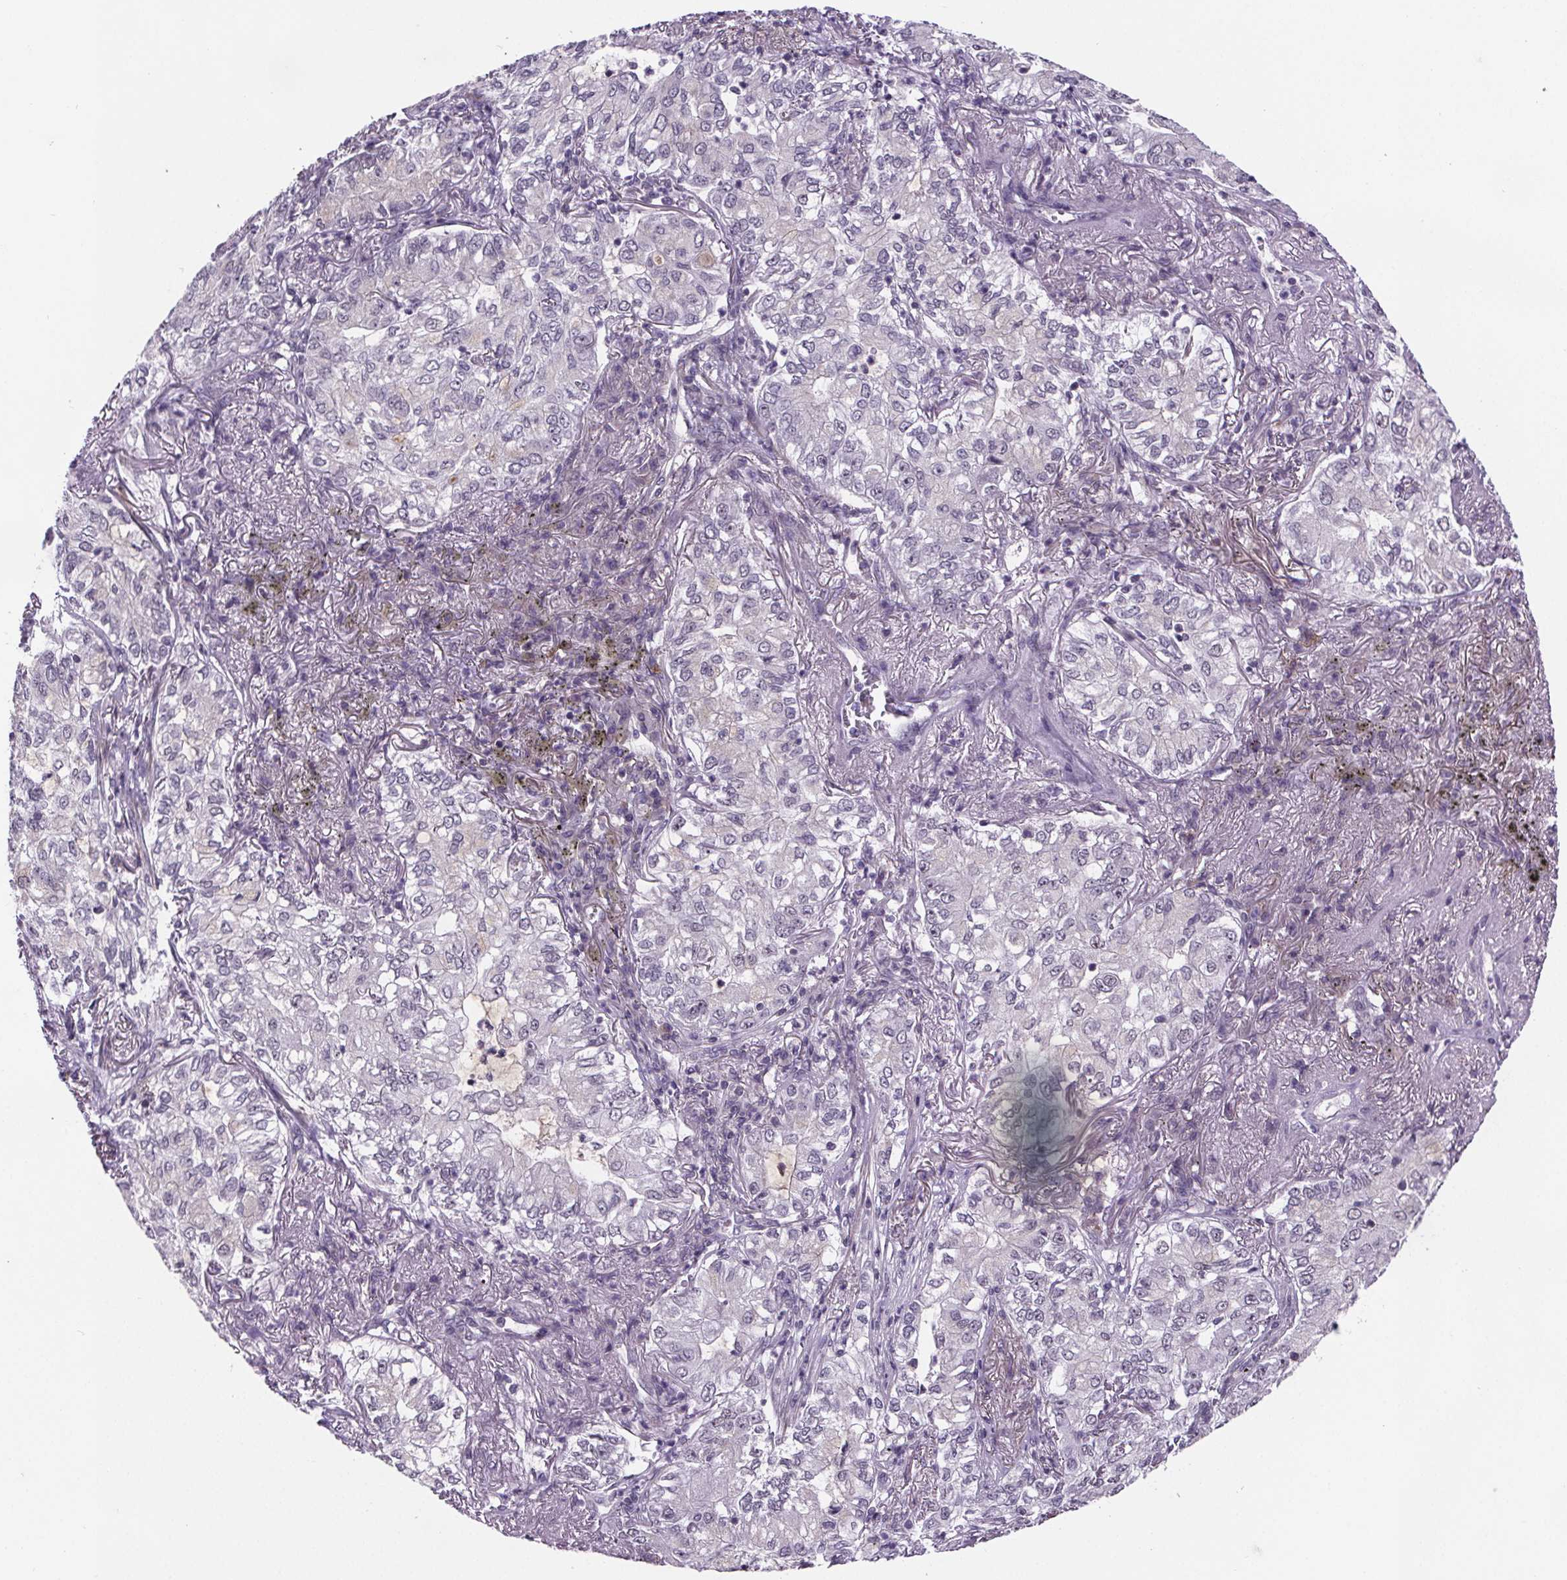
{"staining": {"intensity": "negative", "quantity": "none", "location": "none"}, "tissue": "lung cancer", "cell_type": "Tumor cells", "image_type": "cancer", "snomed": [{"axis": "morphology", "description": "Adenocarcinoma, NOS"}, {"axis": "topography", "description": "Lung"}], "caption": "The image exhibits no significant positivity in tumor cells of lung cancer (adenocarcinoma). The staining was performed using DAB (3,3'-diaminobenzidine) to visualize the protein expression in brown, while the nuclei were stained in blue with hematoxylin (Magnification: 20x).", "gene": "TTC12", "patient": {"sex": "female", "age": 73}}